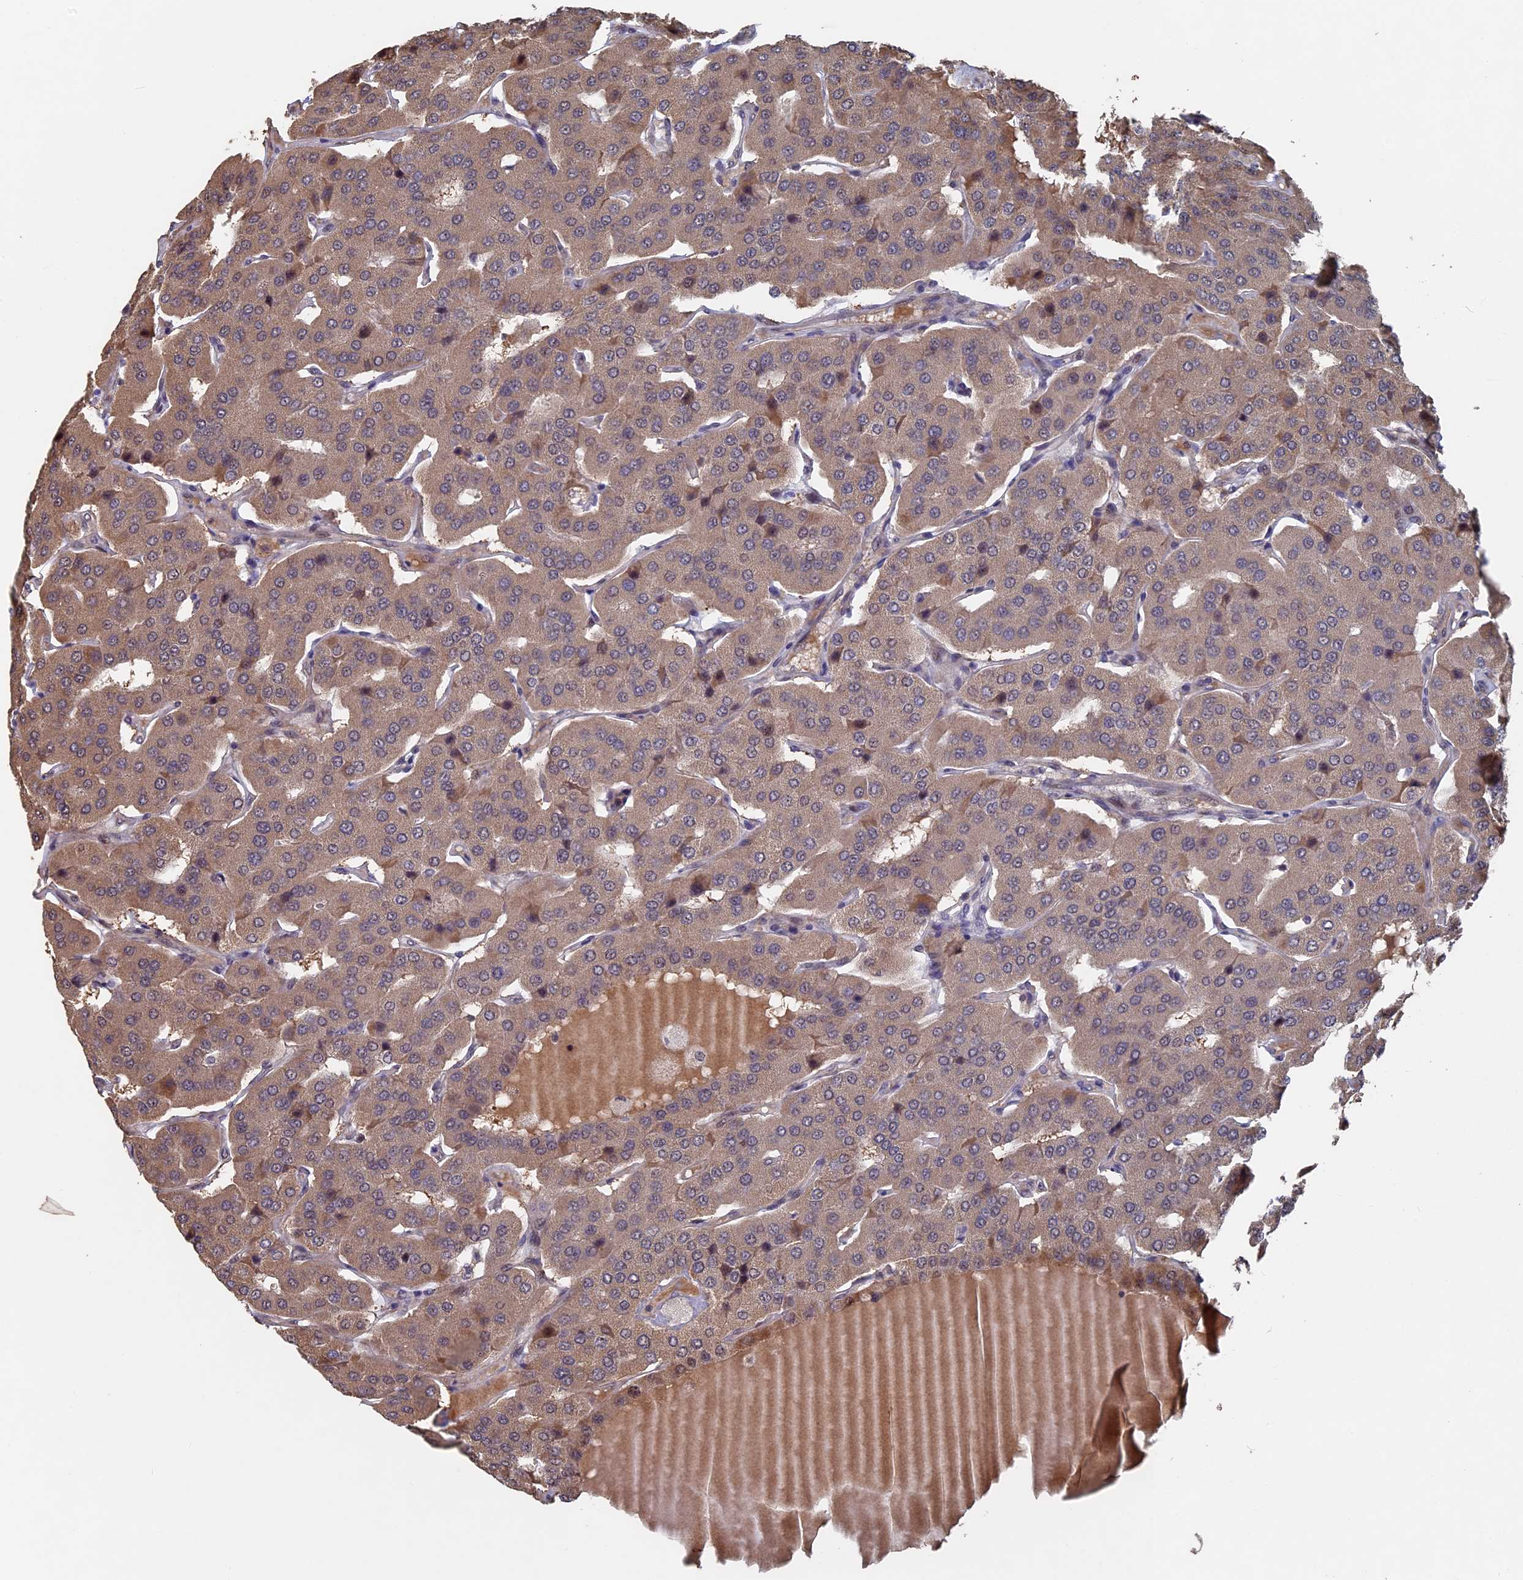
{"staining": {"intensity": "moderate", "quantity": ">75%", "location": "cytoplasmic/membranous"}, "tissue": "parathyroid gland", "cell_type": "Glandular cells", "image_type": "normal", "snomed": [{"axis": "morphology", "description": "Normal tissue, NOS"}, {"axis": "morphology", "description": "Adenoma, NOS"}, {"axis": "topography", "description": "Parathyroid gland"}], "caption": "High-power microscopy captured an IHC micrograph of unremarkable parathyroid gland, revealing moderate cytoplasmic/membranous expression in approximately >75% of glandular cells.", "gene": "KIAA1328", "patient": {"sex": "female", "age": 86}}